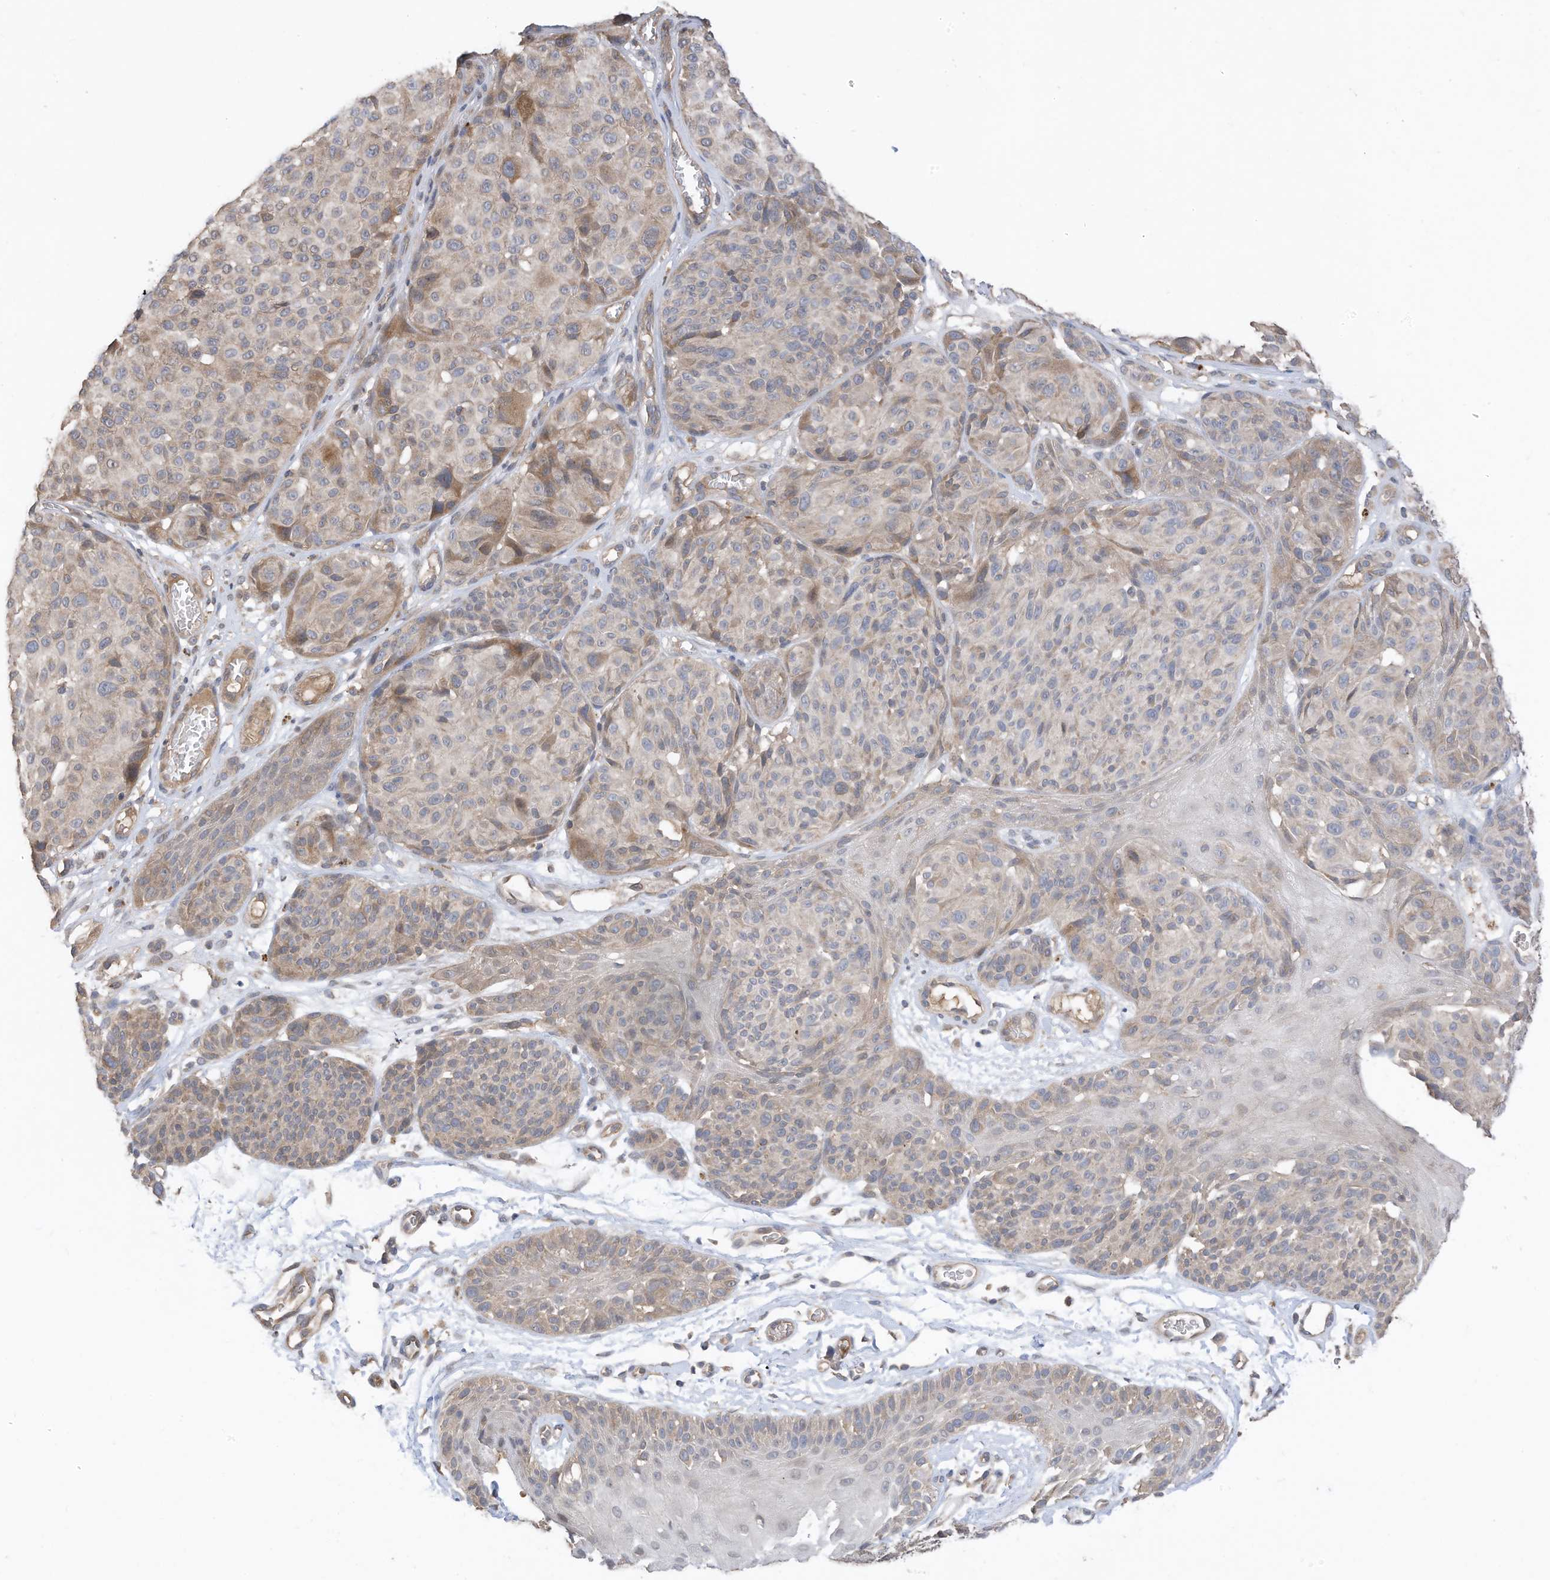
{"staining": {"intensity": "moderate", "quantity": "<25%", "location": "cytoplasmic/membranous"}, "tissue": "melanoma", "cell_type": "Tumor cells", "image_type": "cancer", "snomed": [{"axis": "morphology", "description": "Malignant melanoma, NOS"}, {"axis": "topography", "description": "Skin"}], "caption": "Malignant melanoma stained with DAB (3,3'-diaminobenzidine) immunohistochemistry (IHC) reveals low levels of moderate cytoplasmic/membranous positivity in approximately <25% of tumor cells. Nuclei are stained in blue.", "gene": "REC8", "patient": {"sex": "male", "age": 83}}